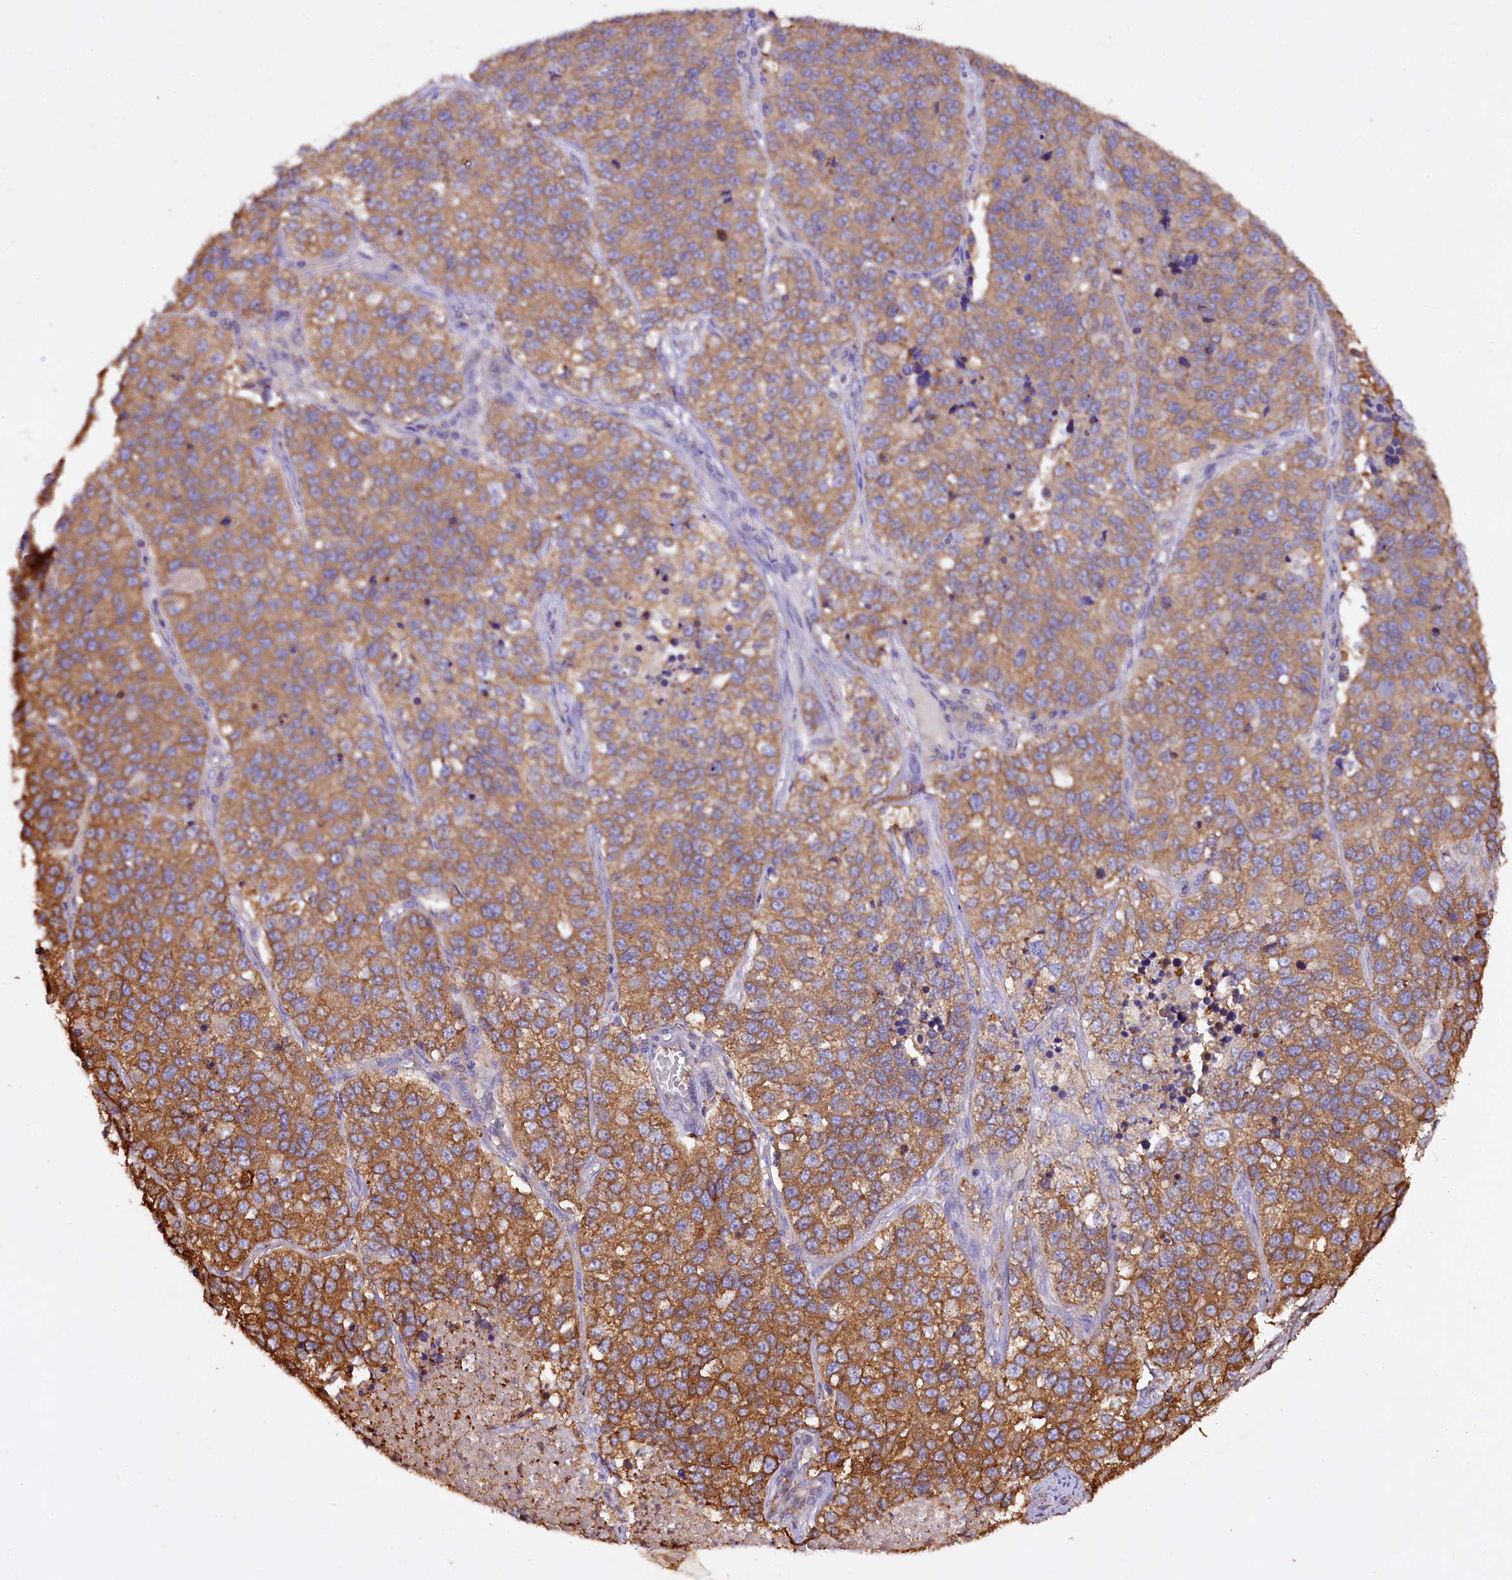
{"staining": {"intensity": "moderate", "quantity": ">75%", "location": "cytoplasmic/membranous"}, "tissue": "lung cancer", "cell_type": "Tumor cells", "image_type": "cancer", "snomed": [{"axis": "morphology", "description": "Adenocarcinoma, NOS"}, {"axis": "topography", "description": "Lung"}], "caption": "A medium amount of moderate cytoplasmic/membranous positivity is present in about >75% of tumor cells in adenocarcinoma (lung) tissue. (Brightfield microscopy of DAB IHC at high magnification).", "gene": "RARS2", "patient": {"sex": "male", "age": 49}}